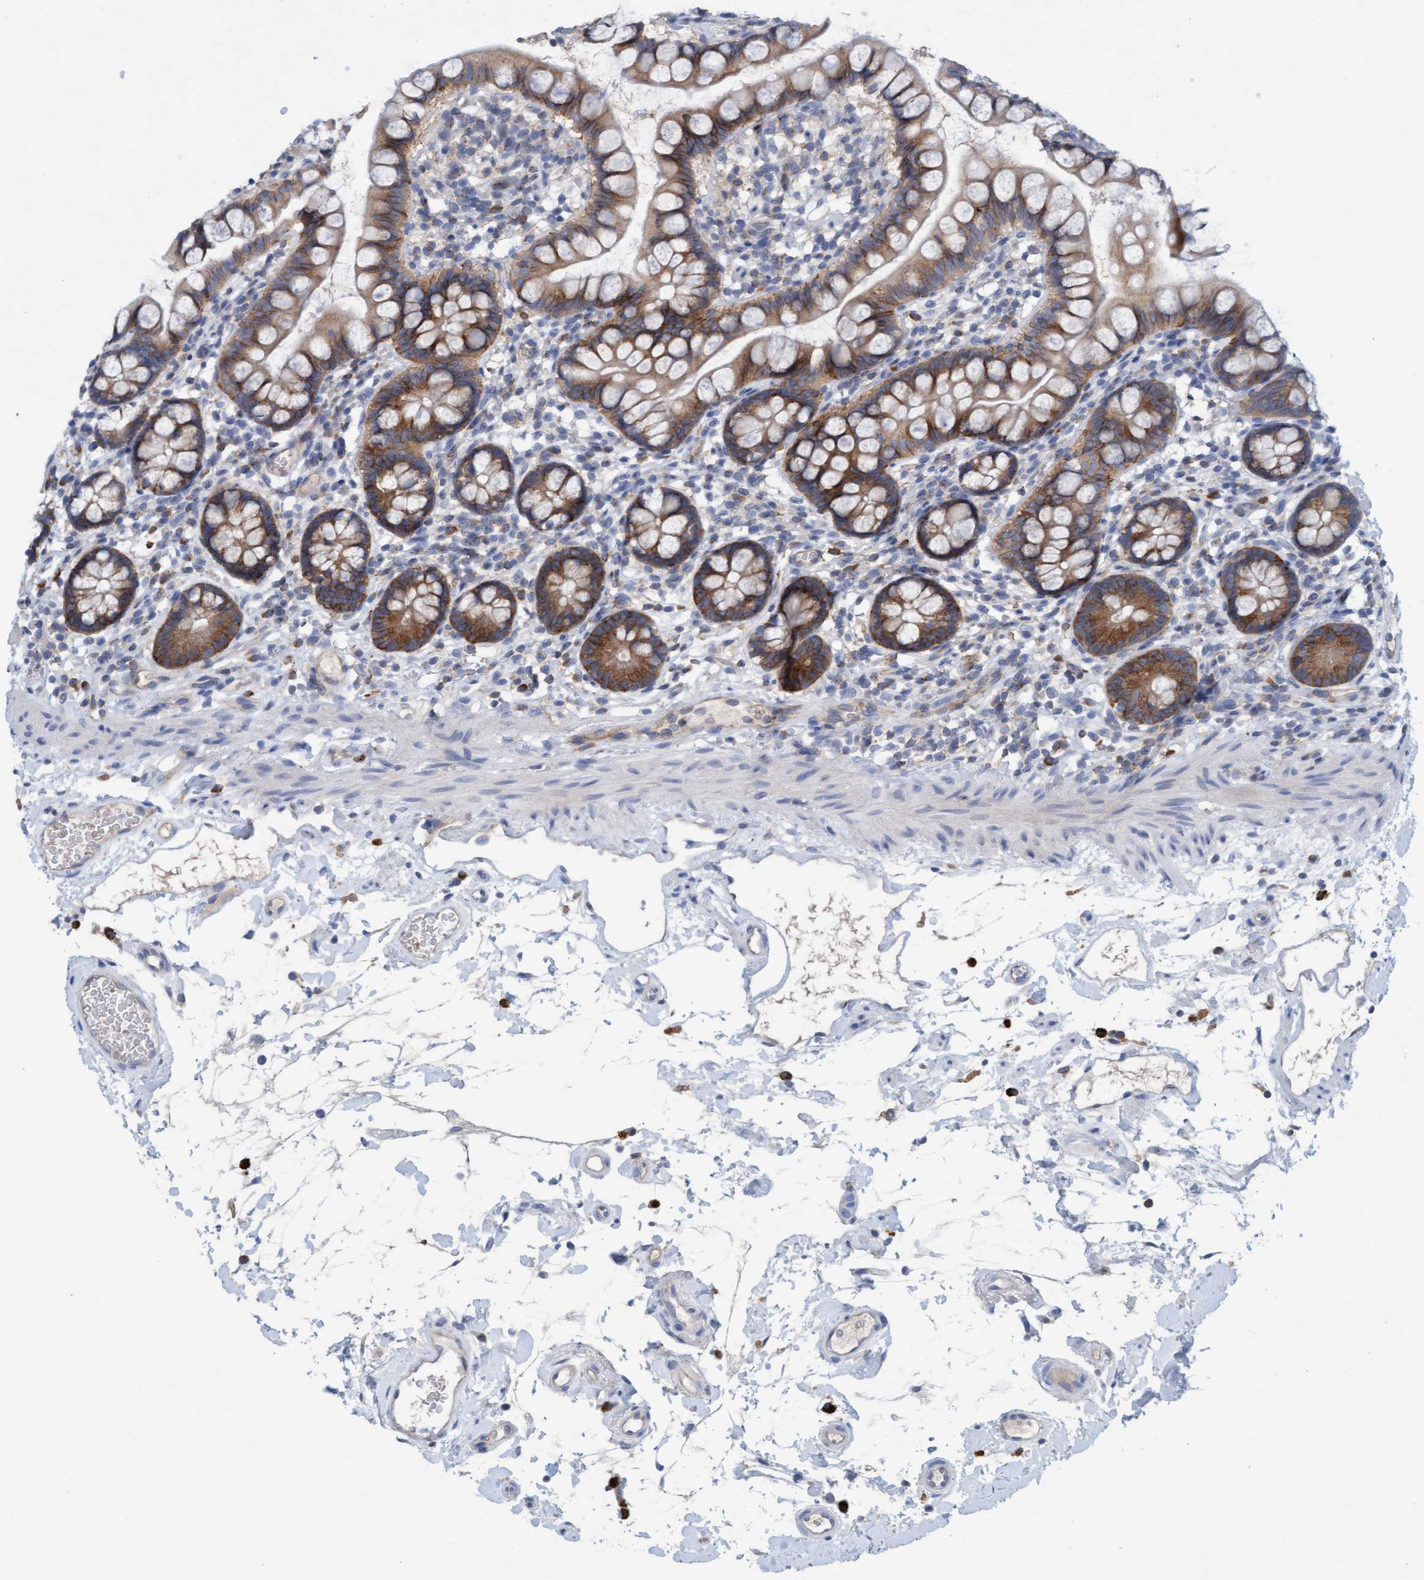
{"staining": {"intensity": "moderate", "quantity": ">75%", "location": "cytoplasmic/membranous"}, "tissue": "small intestine", "cell_type": "Glandular cells", "image_type": "normal", "snomed": [{"axis": "morphology", "description": "Normal tissue, NOS"}, {"axis": "topography", "description": "Small intestine"}], "caption": "Immunohistochemical staining of unremarkable human small intestine shows moderate cytoplasmic/membranous protein staining in about >75% of glandular cells.", "gene": "SIGIRR", "patient": {"sex": "female", "age": 84}}